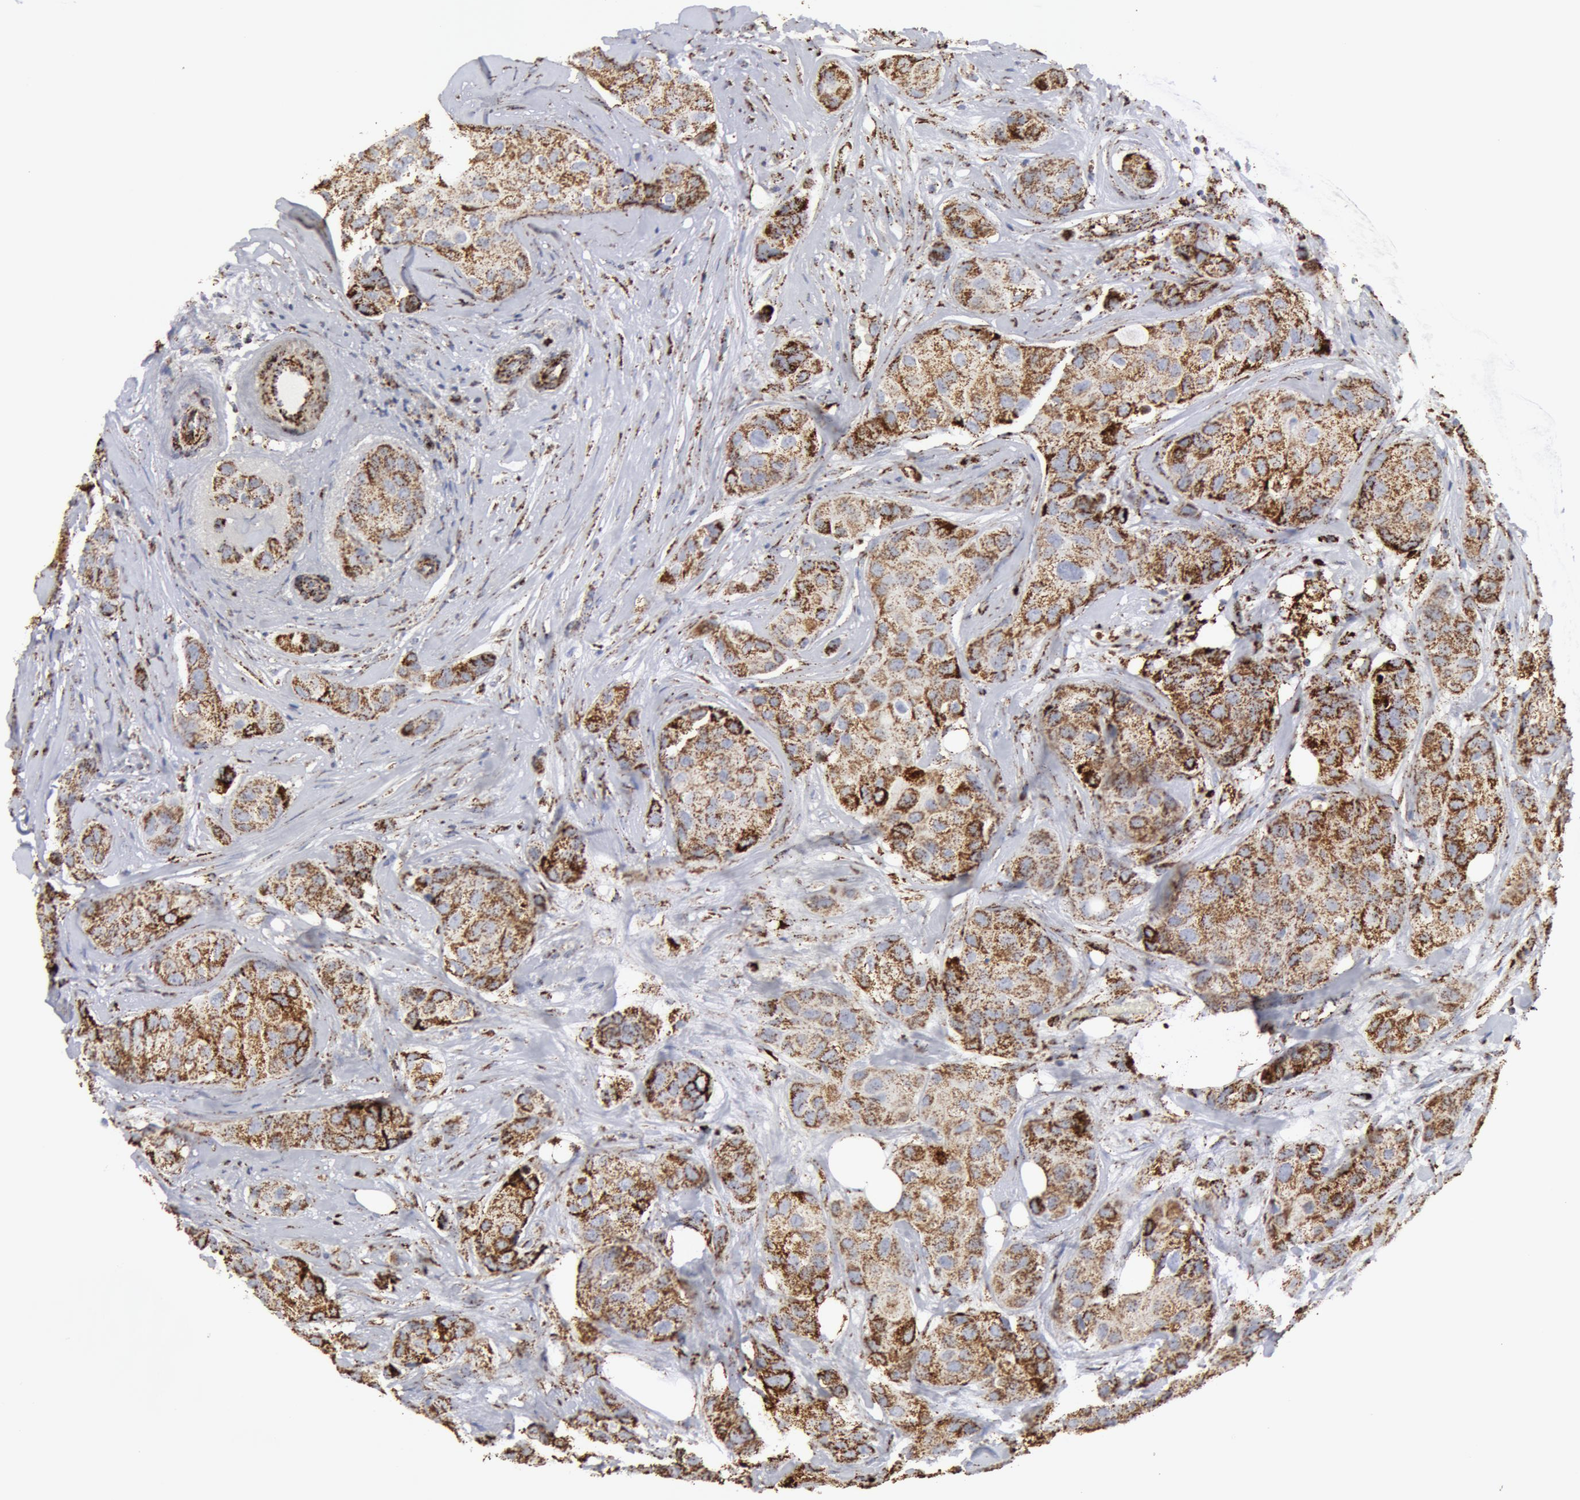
{"staining": {"intensity": "moderate", "quantity": ">75%", "location": "cytoplasmic/membranous"}, "tissue": "breast cancer", "cell_type": "Tumor cells", "image_type": "cancer", "snomed": [{"axis": "morphology", "description": "Duct carcinoma"}, {"axis": "topography", "description": "Breast"}], "caption": "Immunohistochemical staining of human breast cancer (infiltrating ductal carcinoma) shows medium levels of moderate cytoplasmic/membranous protein staining in about >75% of tumor cells. (Brightfield microscopy of DAB IHC at high magnification).", "gene": "ATP5F1B", "patient": {"sex": "female", "age": 68}}